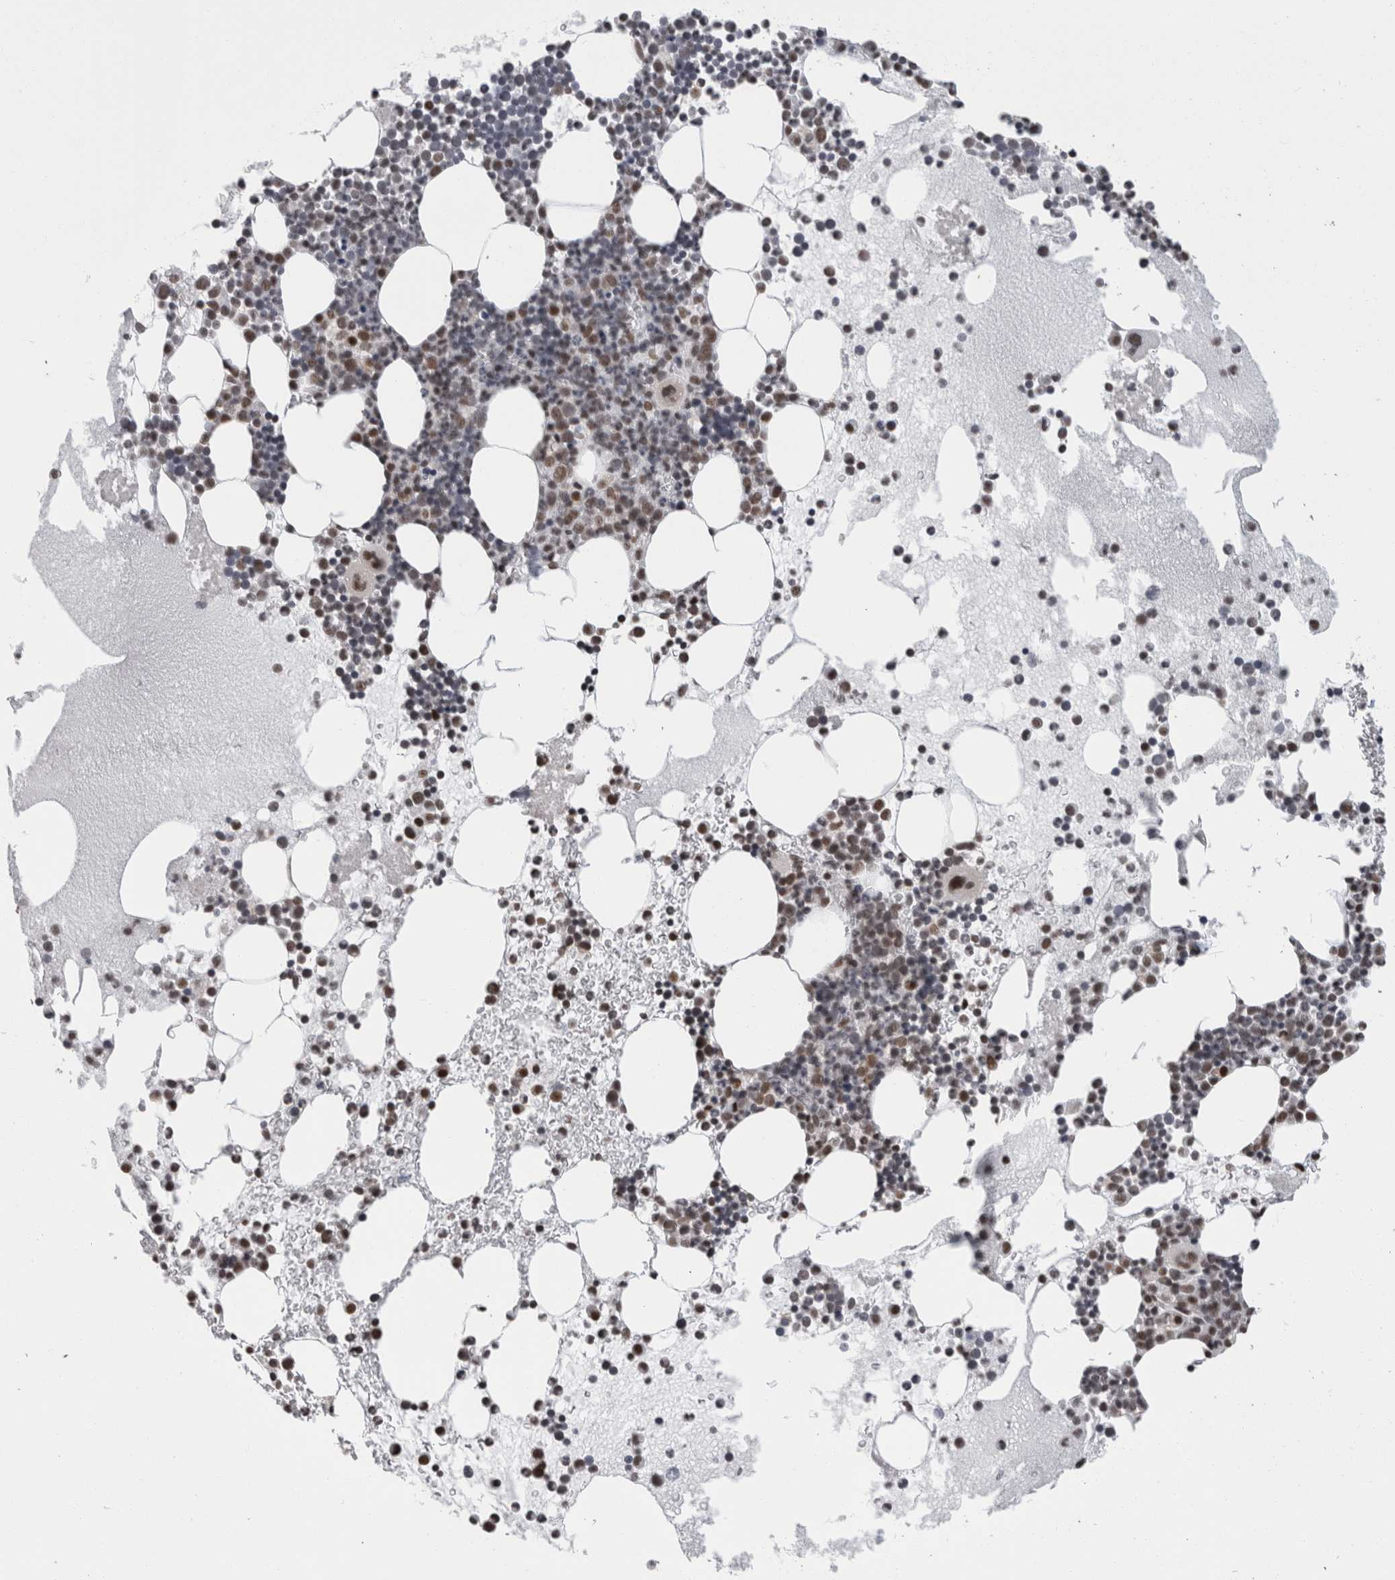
{"staining": {"intensity": "moderate", "quantity": "25%-75%", "location": "nuclear"}, "tissue": "bone marrow", "cell_type": "Hematopoietic cells", "image_type": "normal", "snomed": [{"axis": "morphology", "description": "Normal tissue, NOS"}, {"axis": "morphology", "description": "Inflammation, NOS"}, {"axis": "topography", "description": "Bone marrow"}], "caption": "A photomicrograph showing moderate nuclear expression in about 25%-75% of hematopoietic cells in unremarkable bone marrow, as visualized by brown immunohistochemical staining.", "gene": "ZBTB11", "patient": {"sex": "female", "age": 45}}